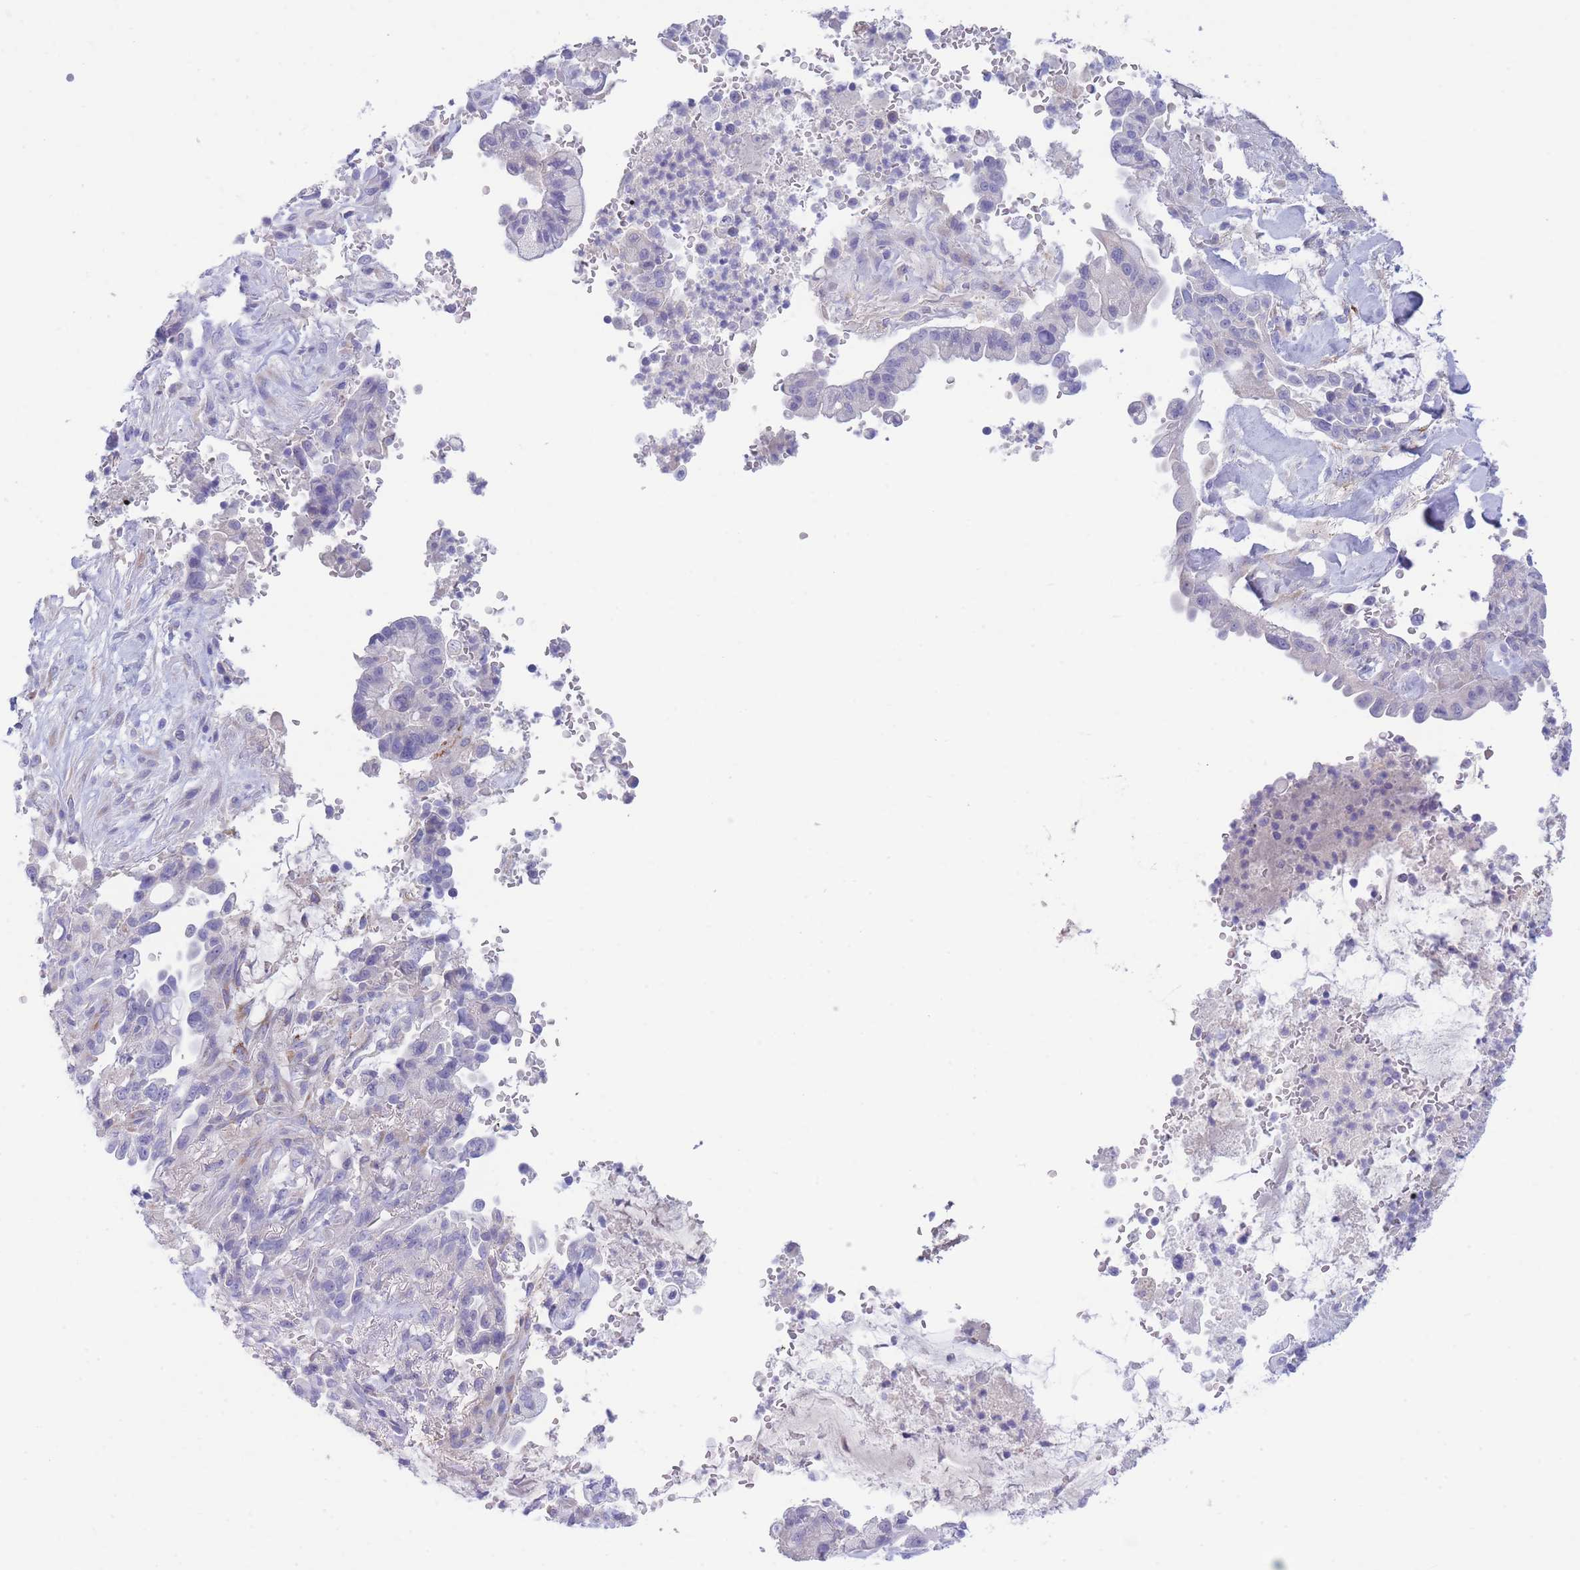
{"staining": {"intensity": "negative", "quantity": "none", "location": "none"}, "tissue": "pancreatic cancer", "cell_type": "Tumor cells", "image_type": "cancer", "snomed": [{"axis": "morphology", "description": "Adenocarcinoma, NOS"}, {"axis": "topography", "description": "Pancreas"}], "caption": "Image shows no protein expression in tumor cells of pancreatic adenocarcinoma tissue.", "gene": "PCDHB3", "patient": {"sex": "male", "age": 44}}